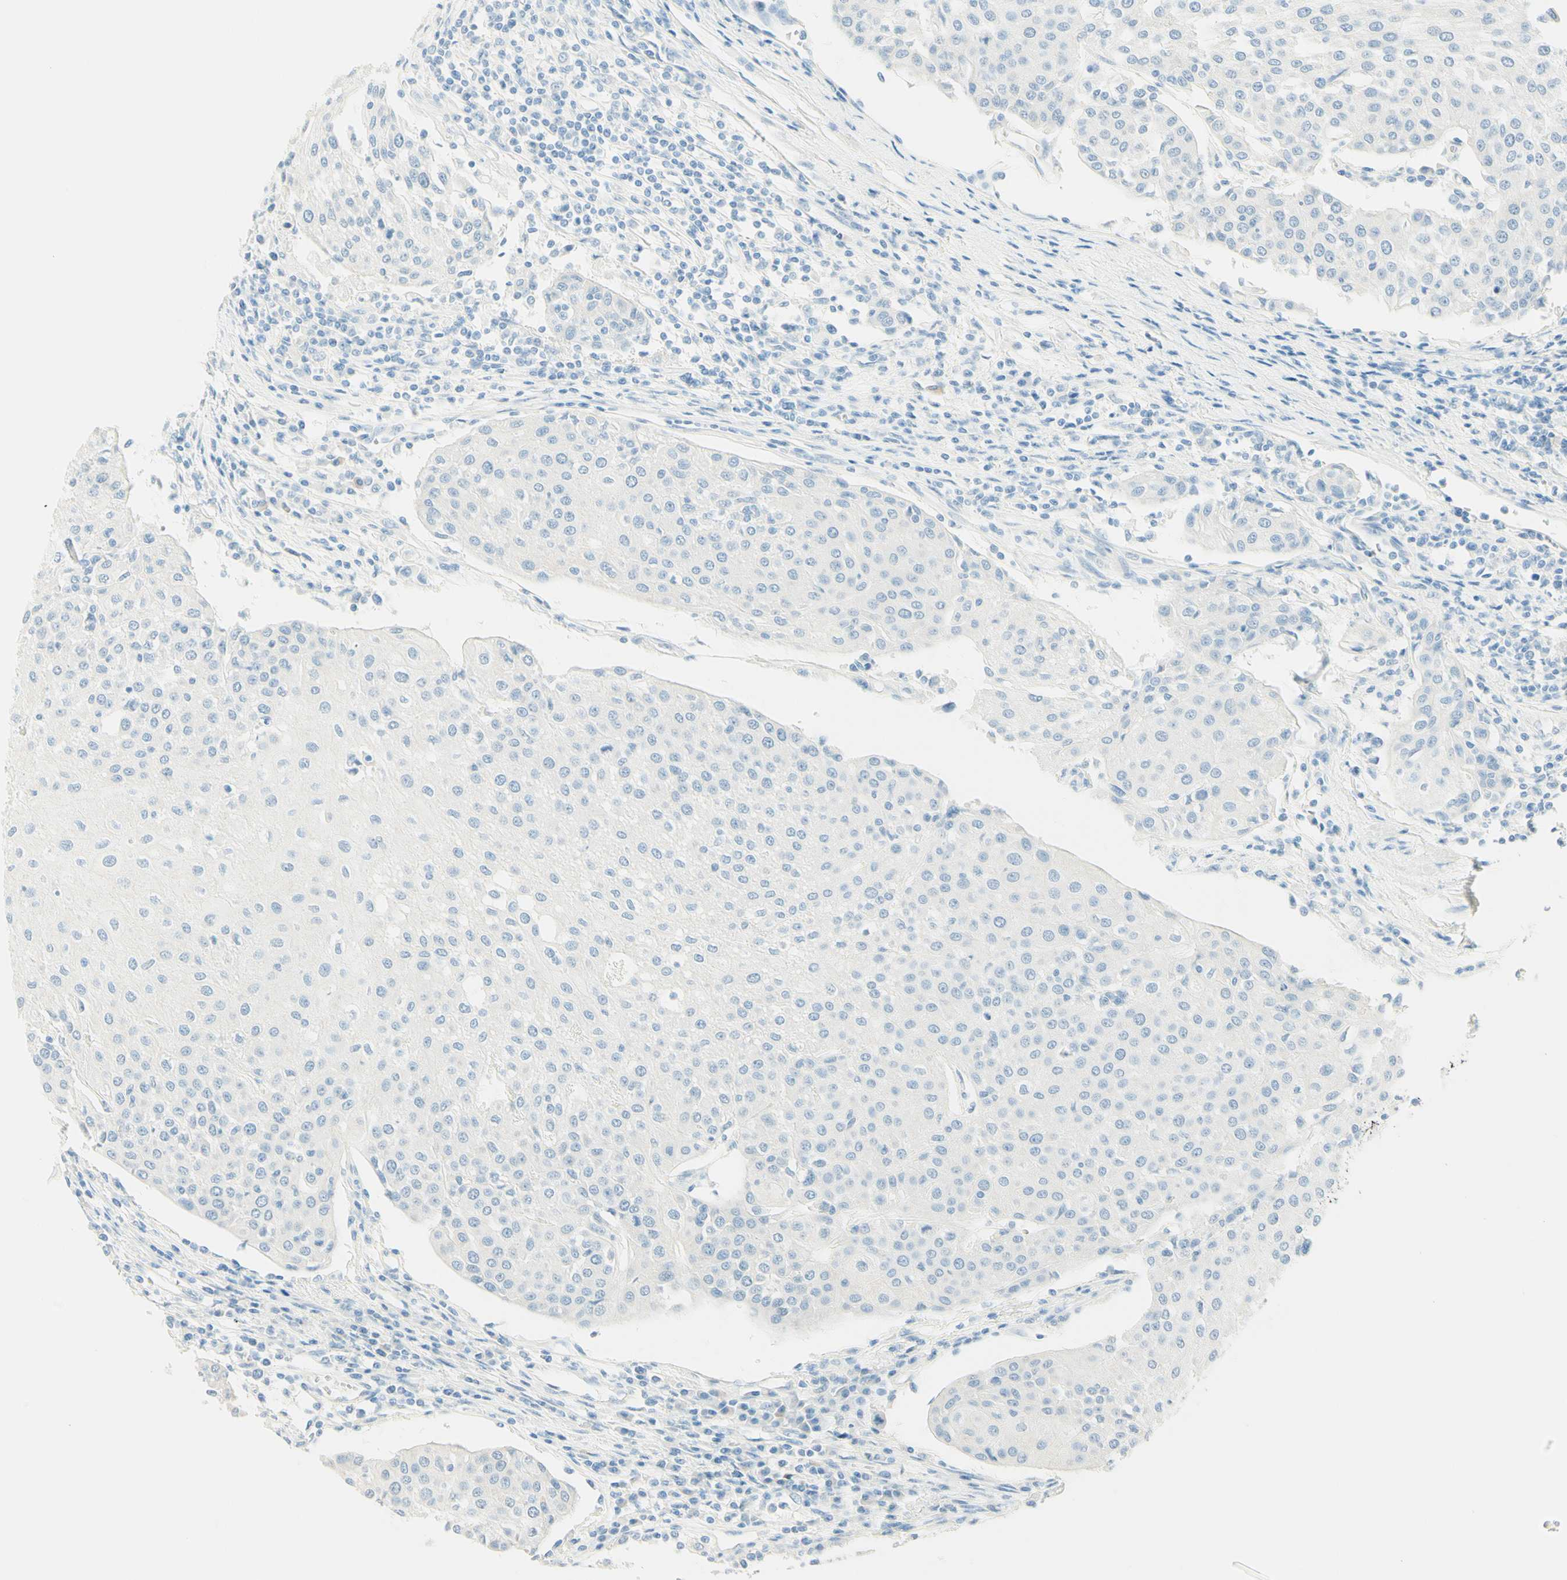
{"staining": {"intensity": "negative", "quantity": "none", "location": "none"}, "tissue": "urothelial cancer", "cell_type": "Tumor cells", "image_type": "cancer", "snomed": [{"axis": "morphology", "description": "Urothelial carcinoma, High grade"}, {"axis": "topography", "description": "Urinary bladder"}], "caption": "An IHC histopathology image of urothelial cancer is shown. There is no staining in tumor cells of urothelial cancer.", "gene": "TMEM132D", "patient": {"sex": "female", "age": 85}}